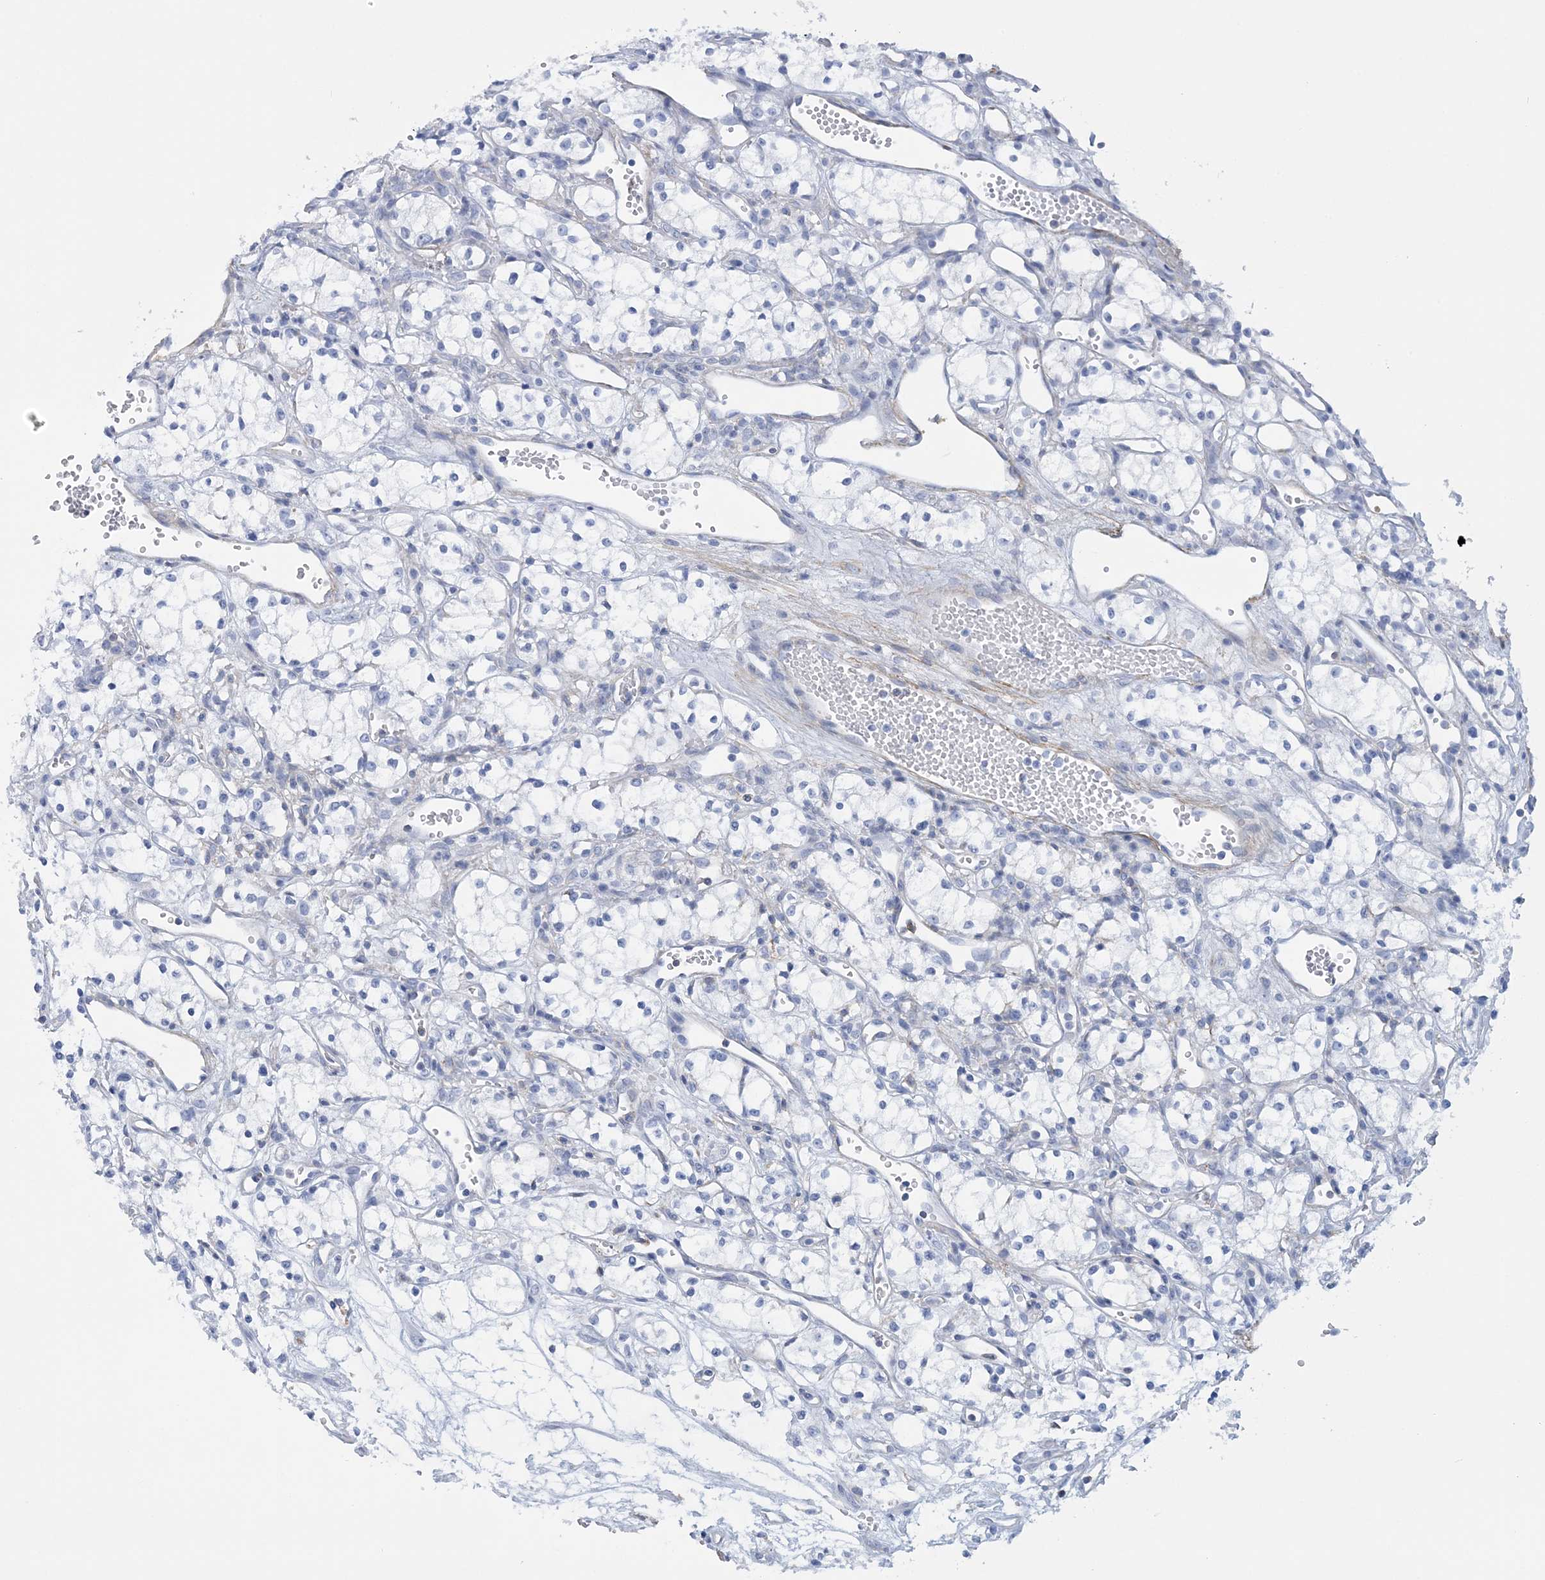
{"staining": {"intensity": "negative", "quantity": "none", "location": "none"}, "tissue": "renal cancer", "cell_type": "Tumor cells", "image_type": "cancer", "snomed": [{"axis": "morphology", "description": "Adenocarcinoma, NOS"}, {"axis": "topography", "description": "Kidney"}], "caption": "Immunohistochemistry image of renal cancer stained for a protein (brown), which displays no positivity in tumor cells. (DAB (3,3'-diaminobenzidine) IHC visualized using brightfield microscopy, high magnification).", "gene": "C11orf21", "patient": {"sex": "male", "age": 59}}